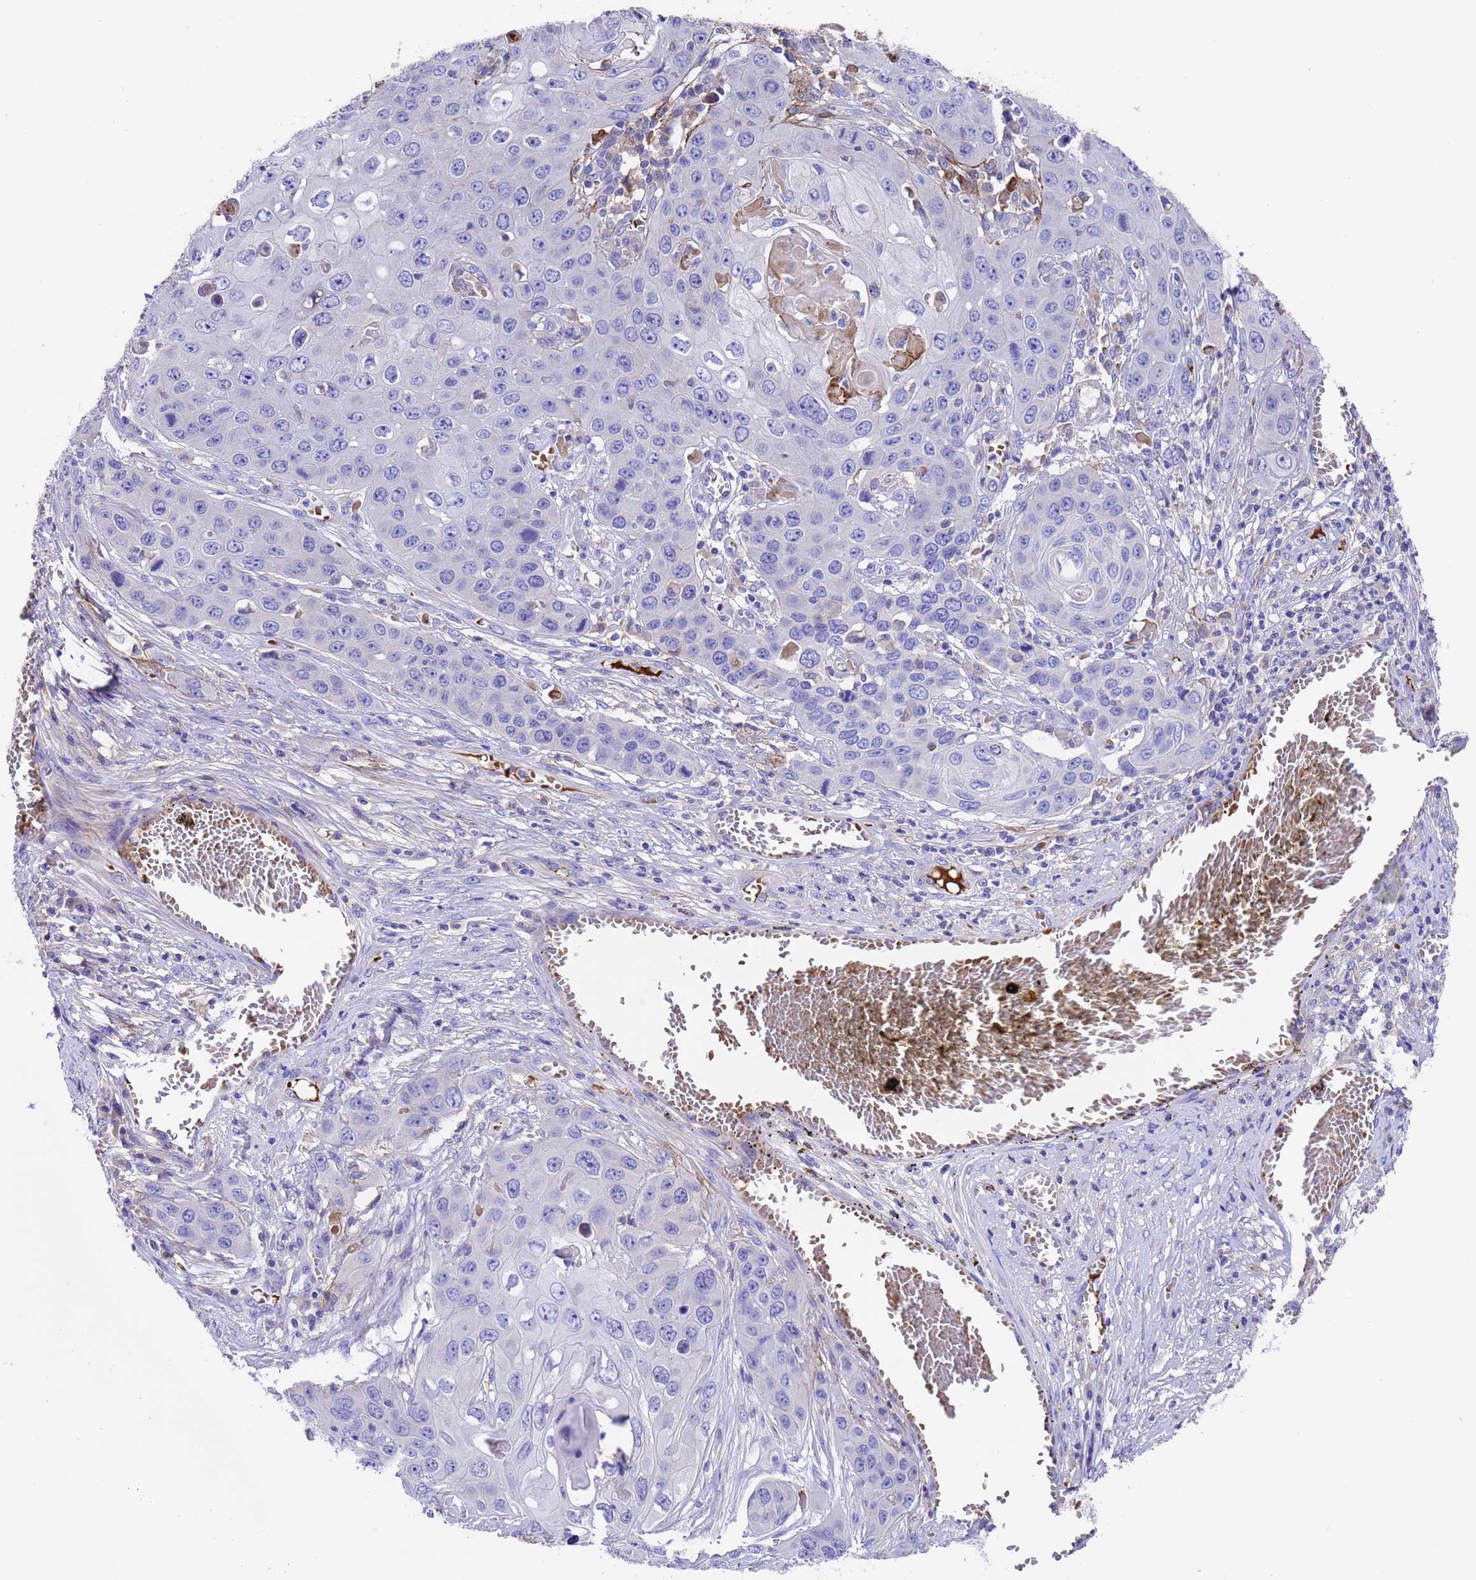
{"staining": {"intensity": "negative", "quantity": "none", "location": "none"}, "tissue": "skin cancer", "cell_type": "Tumor cells", "image_type": "cancer", "snomed": [{"axis": "morphology", "description": "Squamous cell carcinoma, NOS"}, {"axis": "topography", "description": "Skin"}], "caption": "Human skin squamous cell carcinoma stained for a protein using IHC demonstrates no staining in tumor cells.", "gene": "ELP6", "patient": {"sex": "male", "age": 55}}